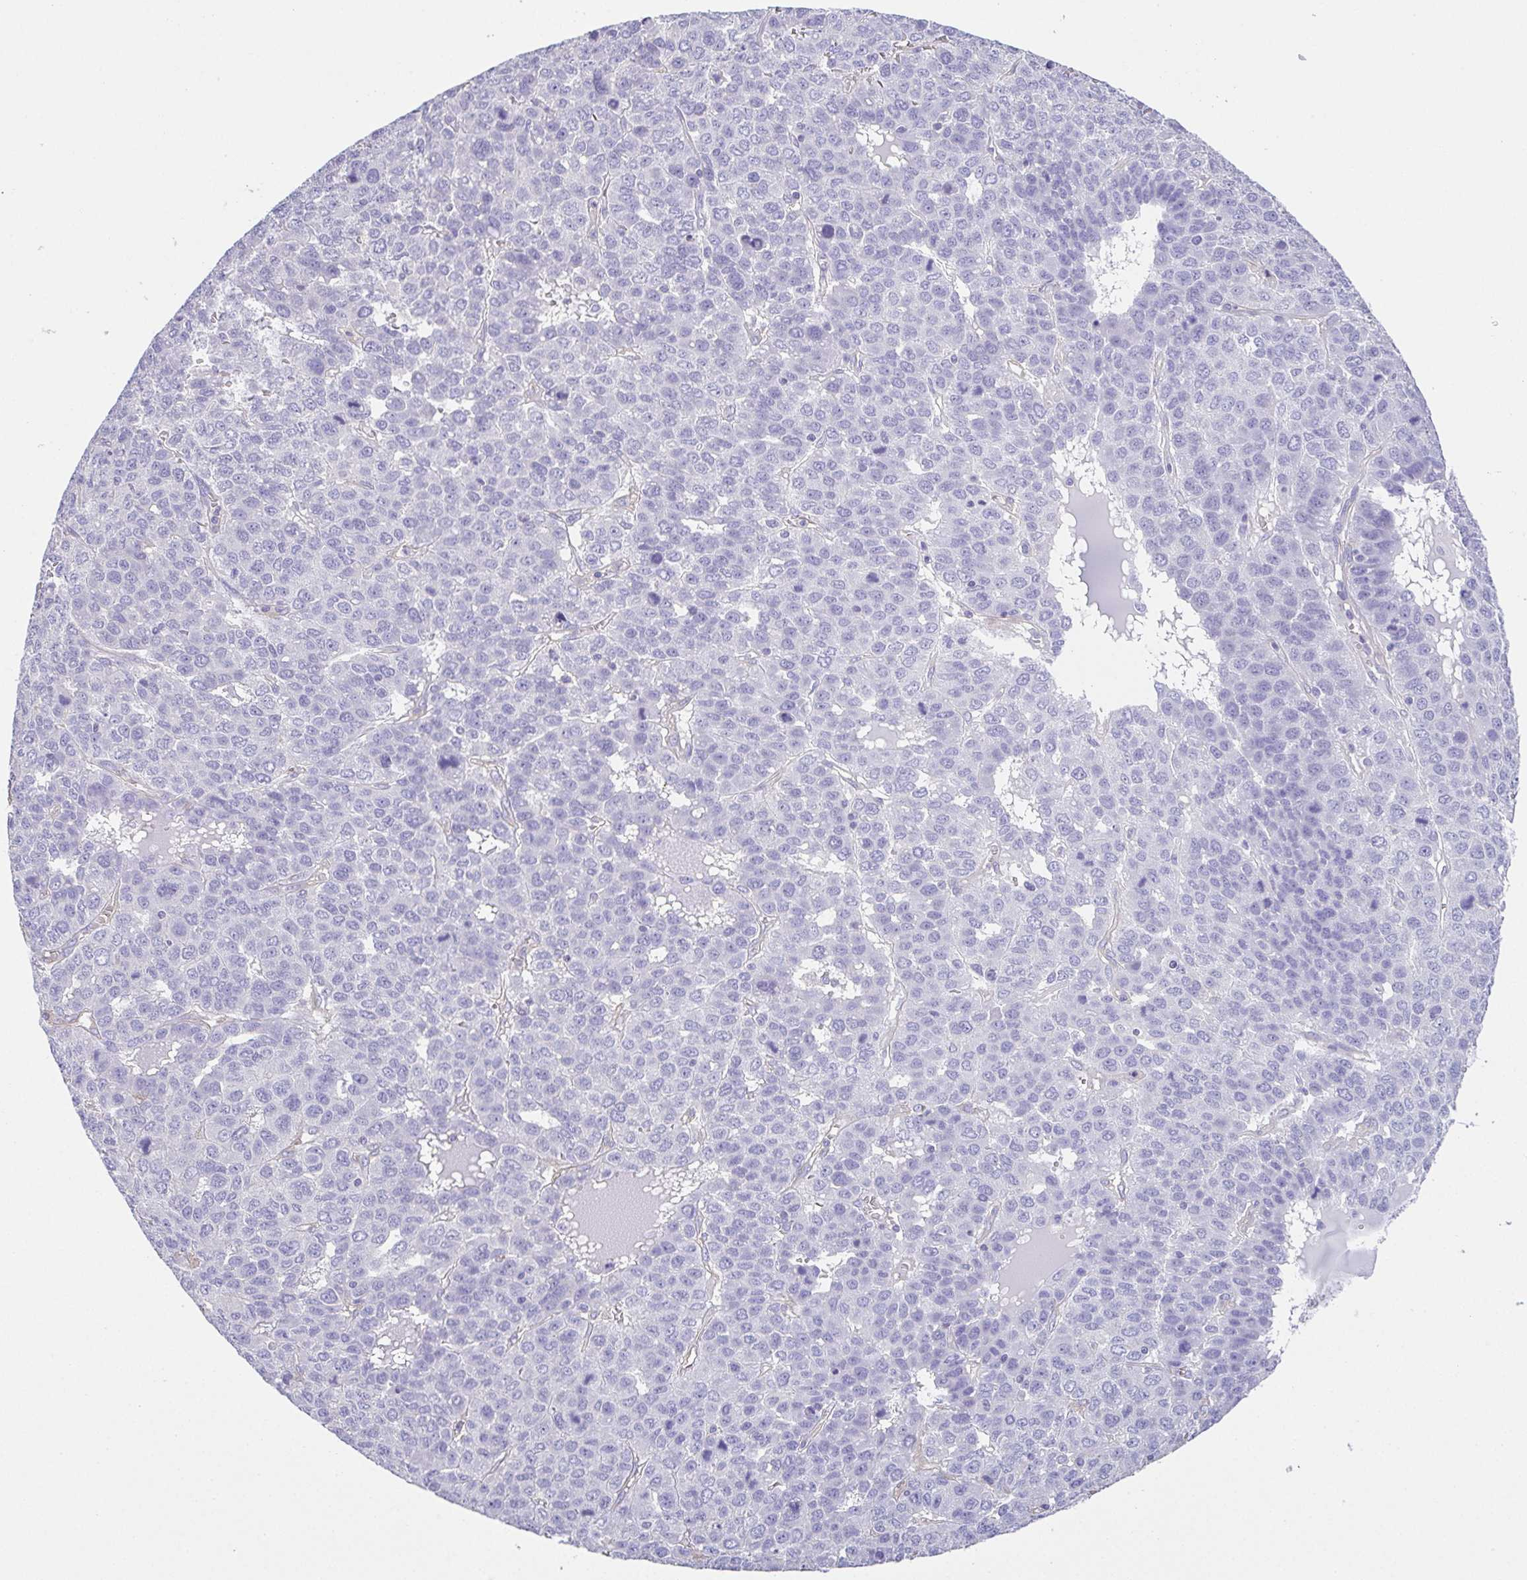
{"staining": {"intensity": "negative", "quantity": "none", "location": "none"}, "tissue": "liver cancer", "cell_type": "Tumor cells", "image_type": "cancer", "snomed": [{"axis": "morphology", "description": "Carcinoma, Hepatocellular, NOS"}, {"axis": "topography", "description": "Liver"}], "caption": "Immunohistochemistry (IHC) of human liver cancer reveals no expression in tumor cells.", "gene": "MYL6", "patient": {"sex": "male", "age": 69}}